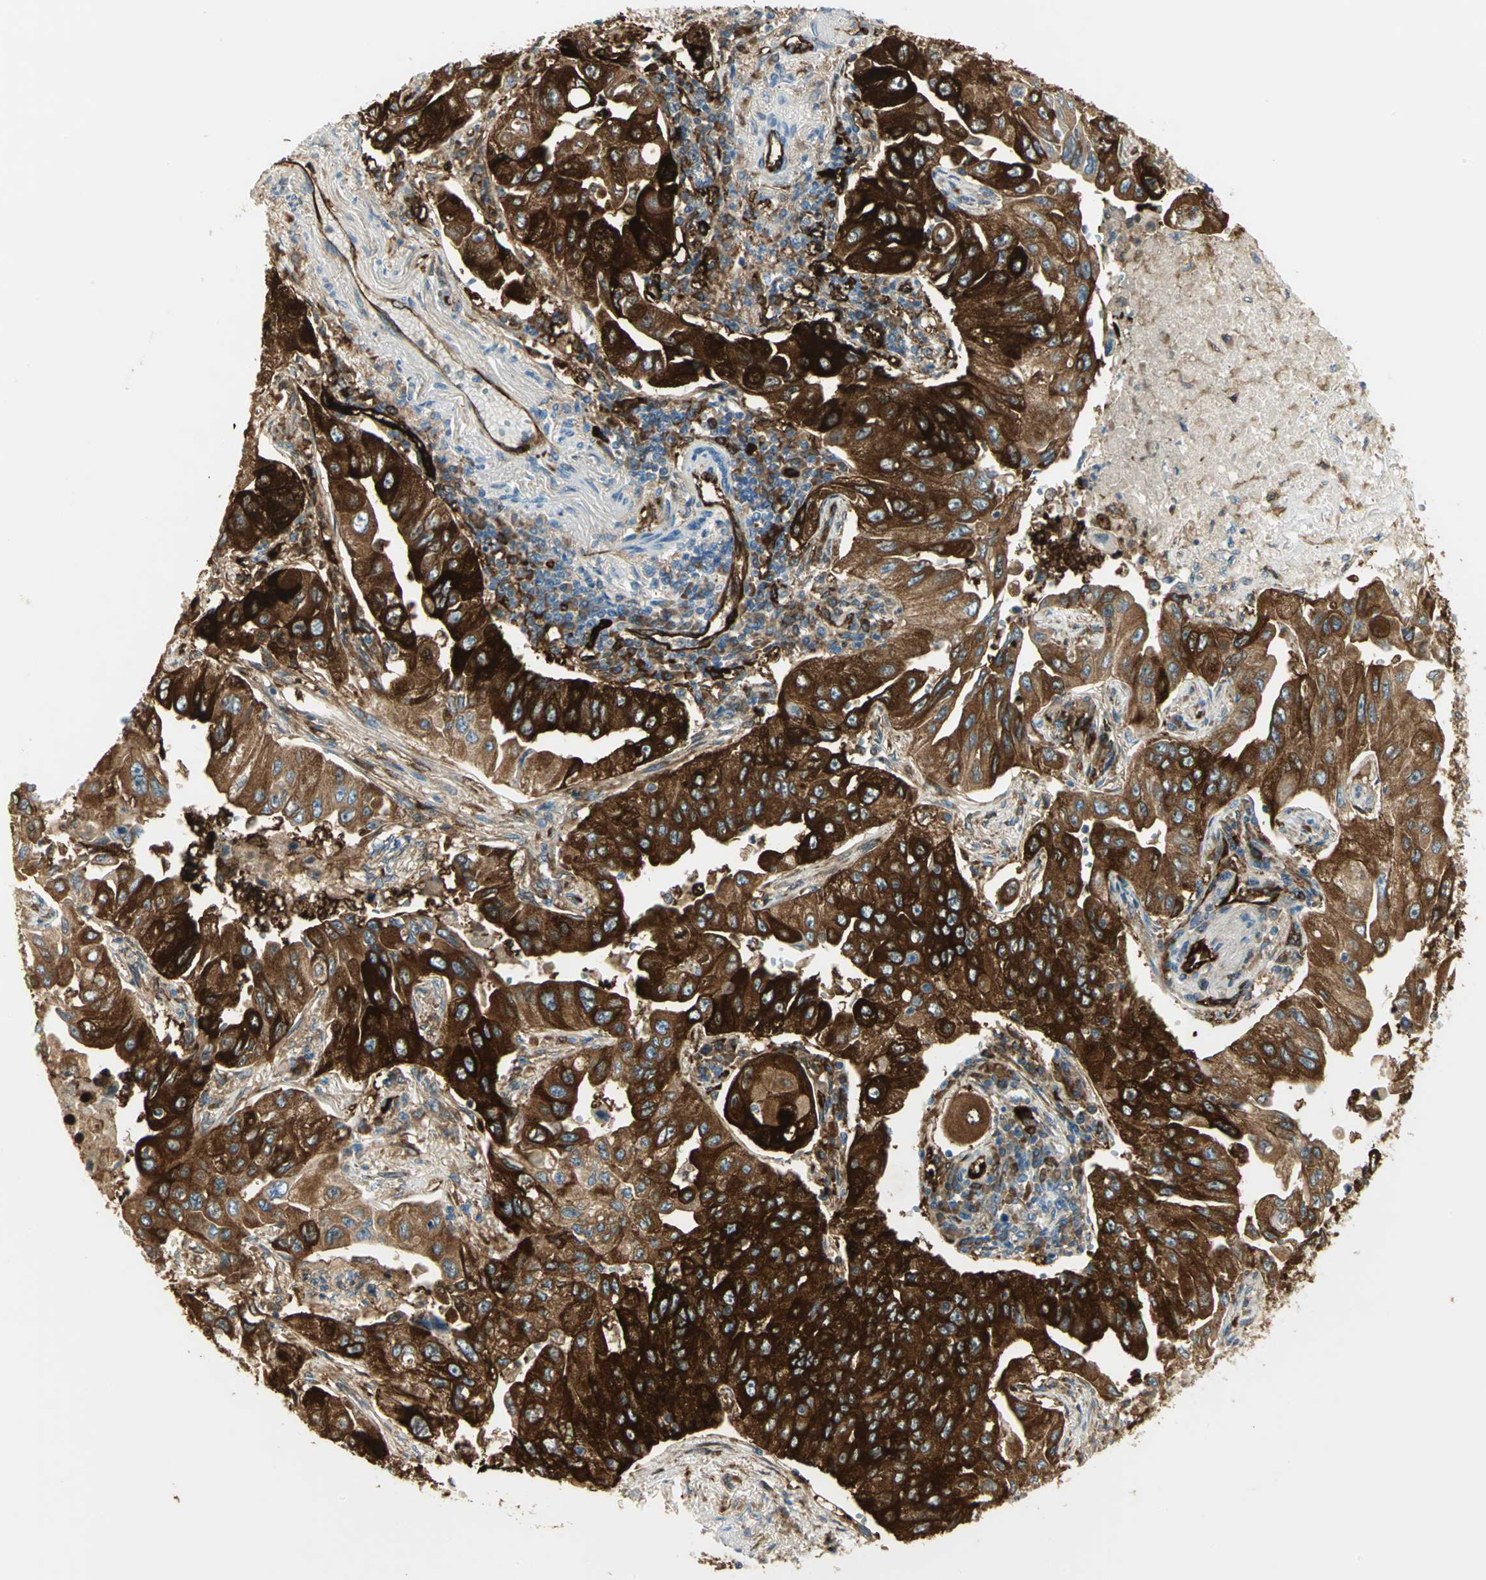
{"staining": {"intensity": "strong", "quantity": ">75%", "location": "cytoplasmic/membranous"}, "tissue": "lung cancer", "cell_type": "Tumor cells", "image_type": "cancer", "snomed": [{"axis": "morphology", "description": "Adenocarcinoma, NOS"}, {"axis": "topography", "description": "Lung"}], "caption": "DAB (3,3'-diaminobenzidine) immunohistochemical staining of adenocarcinoma (lung) exhibits strong cytoplasmic/membranous protein staining in about >75% of tumor cells. Using DAB (3,3'-diaminobenzidine) (brown) and hematoxylin (blue) stains, captured at high magnification using brightfield microscopy.", "gene": "WARS1", "patient": {"sex": "male", "age": 84}}